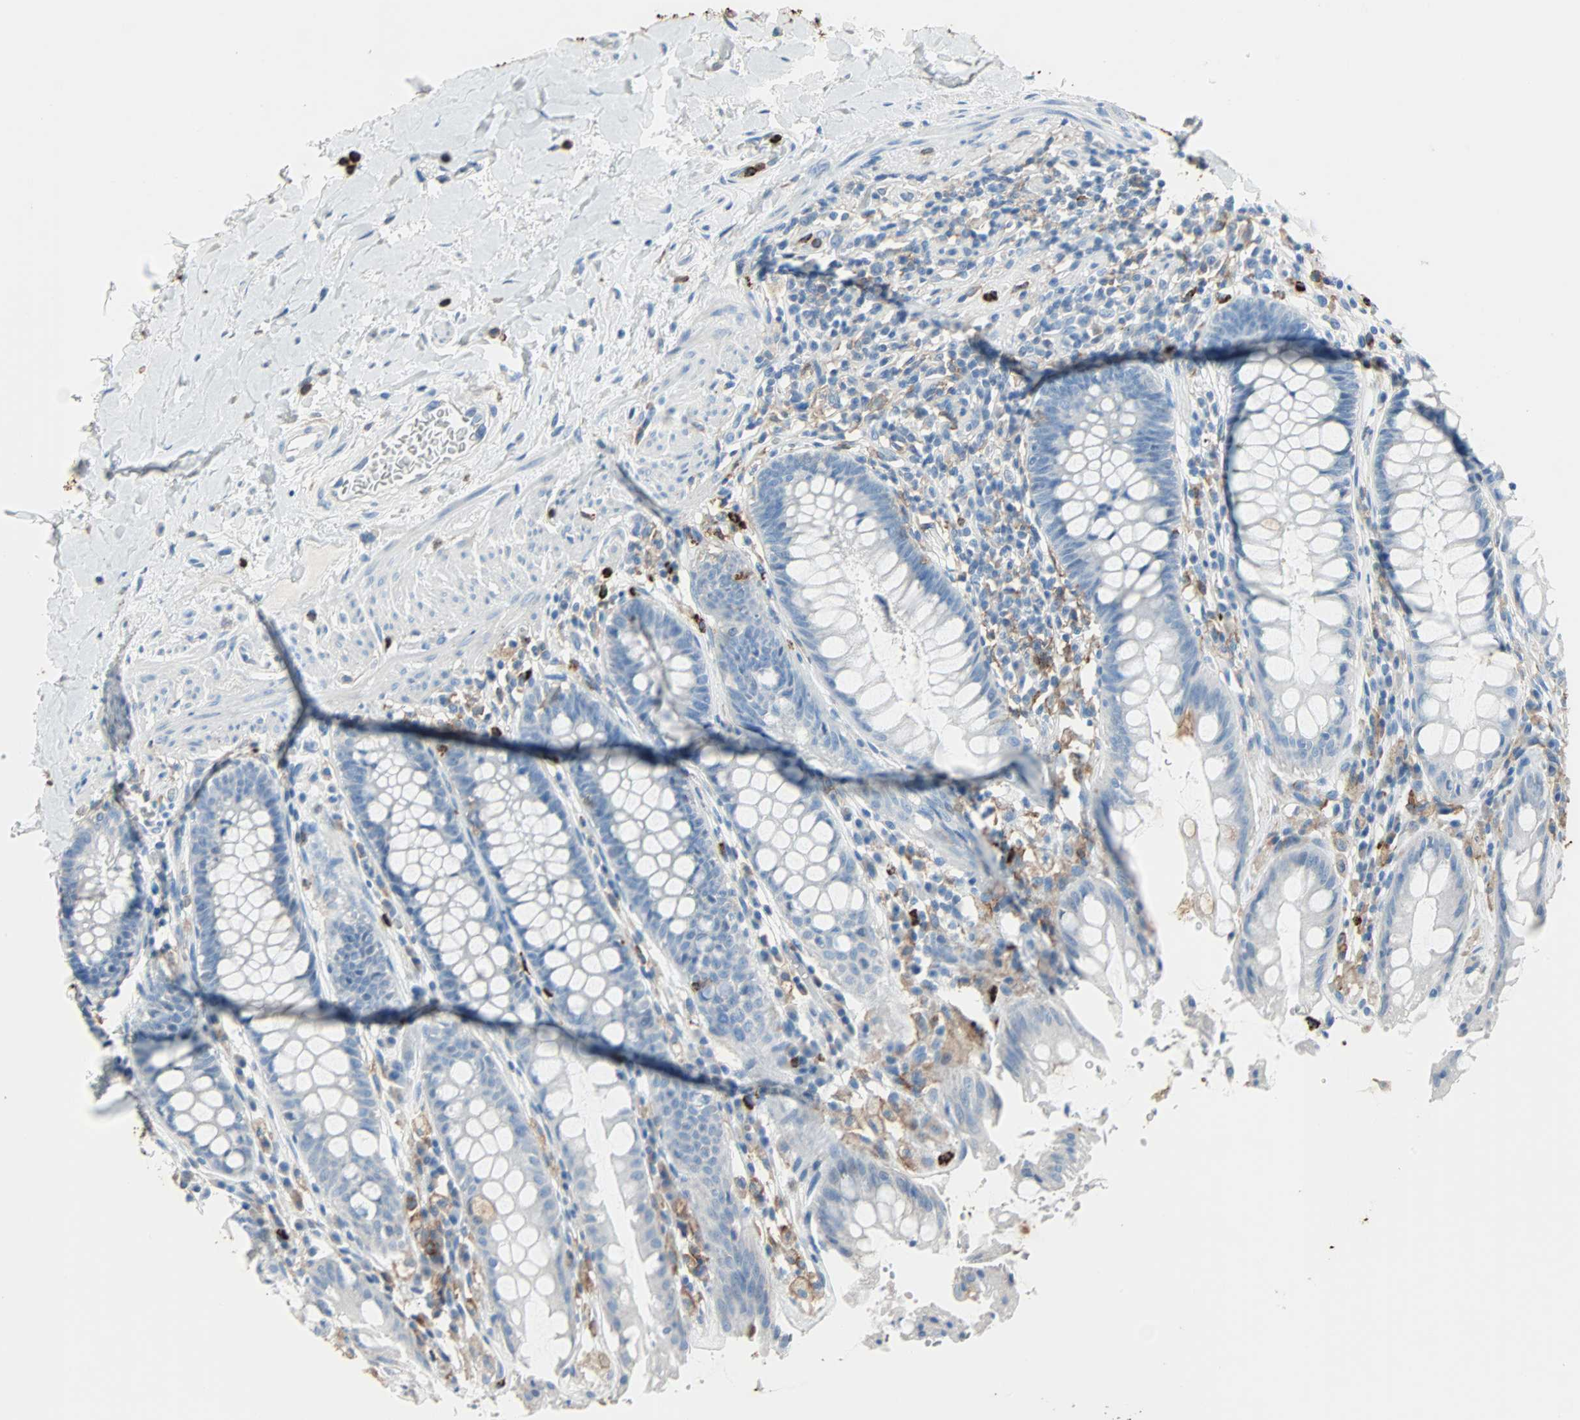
{"staining": {"intensity": "negative", "quantity": "none", "location": "none"}, "tissue": "rectum", "cell_type": "Glandular cells", "image_type": "normal", "snomed": [{"axis": "morphology", "description": "Normal tissue, NOS"}, {"axis": "topography", "description": "Rectum"}], "caption": "Glandular cells show no significant positivity in benign rectum. The staining was performed using DAB to visualize the protein expression in brown, while the nuclei were stained in blue with hematoxylin (Magnification: 20x).", "gene": "CLEC4A", "patient": {"sex": "female", "age": 46}}